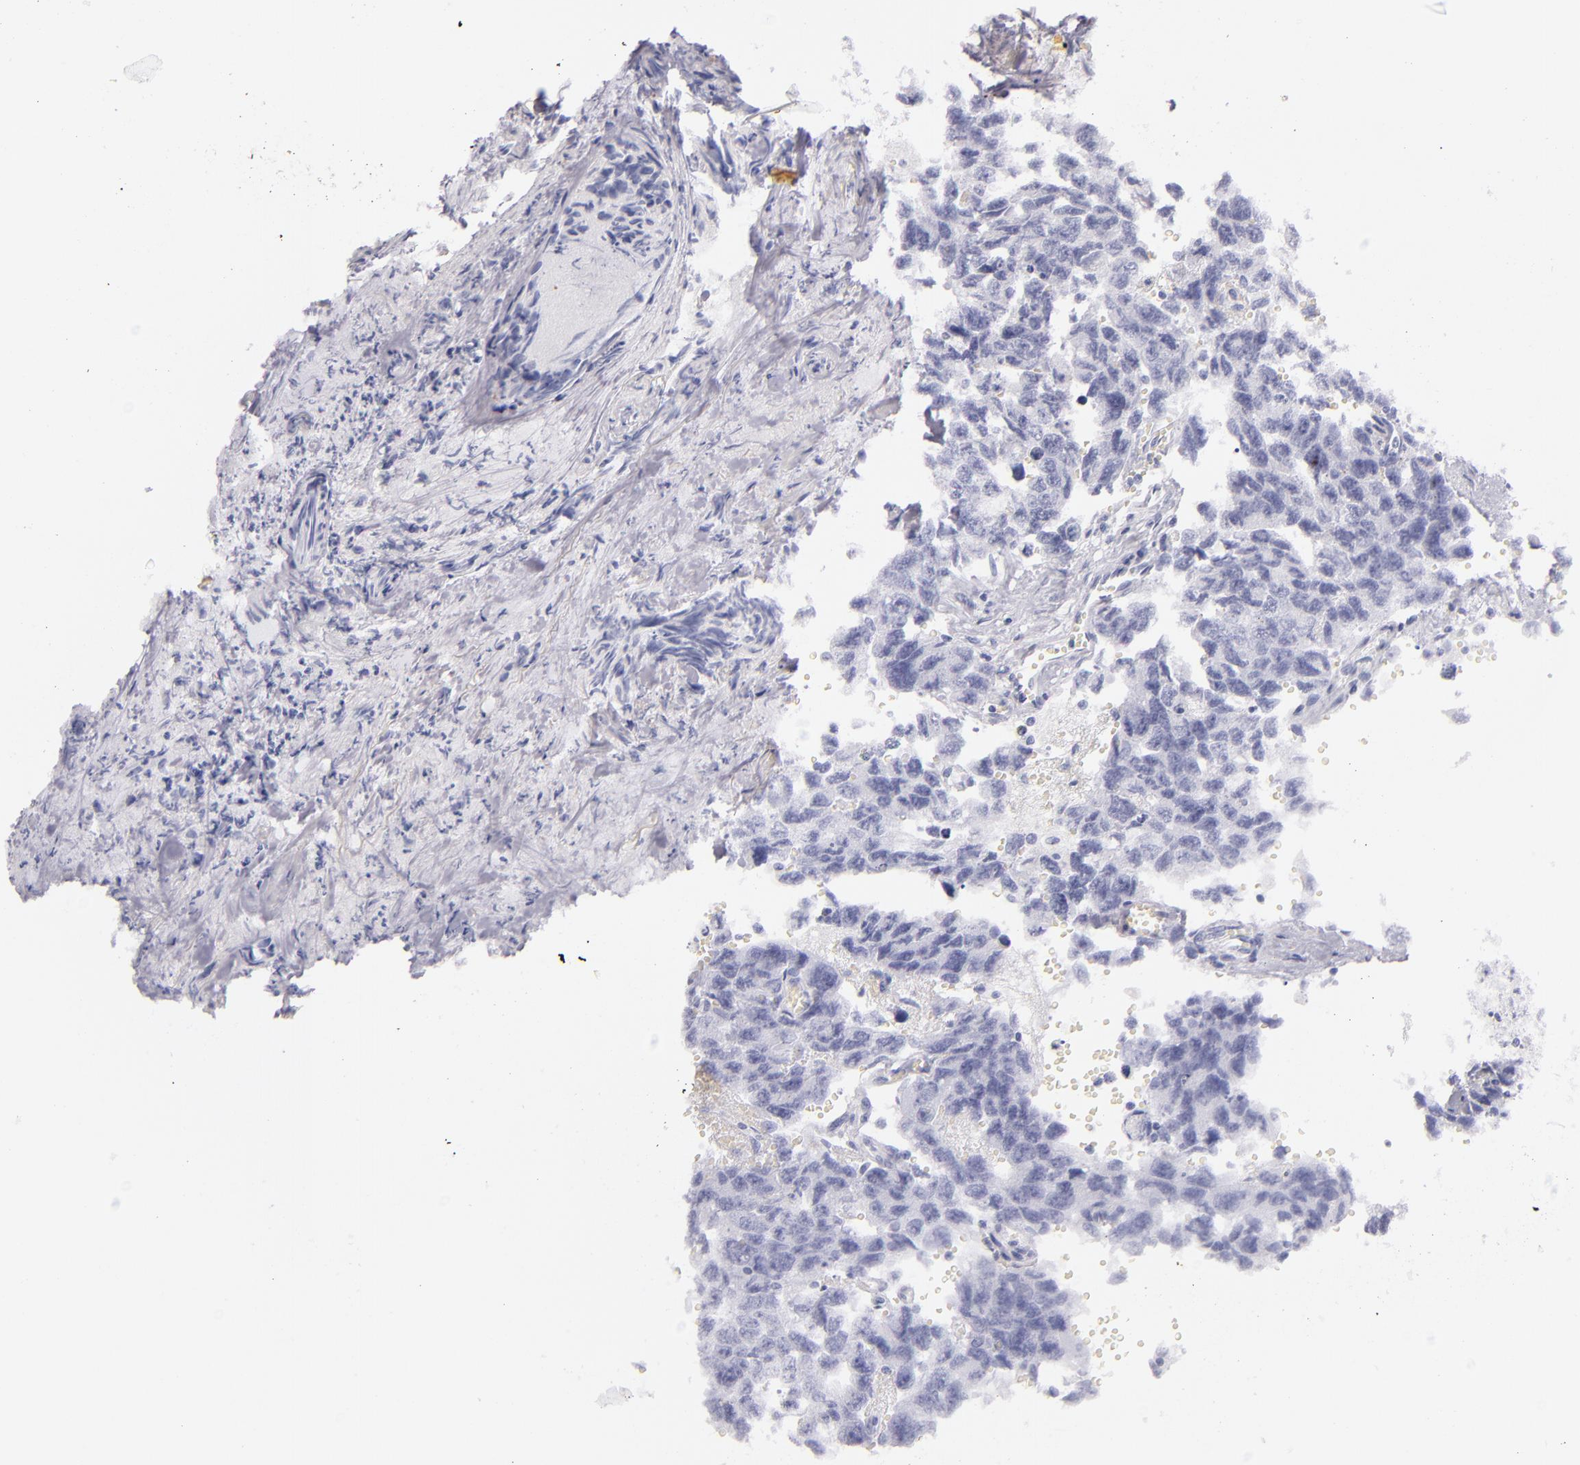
{"staining": {"intensity": "negative", "quantity": "none", "location": "none"}, "tissue": "testis cancer", "cell_type": "Tumor cells", "image_type": "cancer", "snomed": [{"axis": "morphology", "description": "Carcinoma, Embryonal, NOS"}, {"axis": "topography", "description": "Testis"}], "caption": "The photomicrograph displays no significant positivity in tumor cells of embryonal carcinoma (testis).", "gene": "FABP1", "patient": {"sex": "male", "age": 31}}